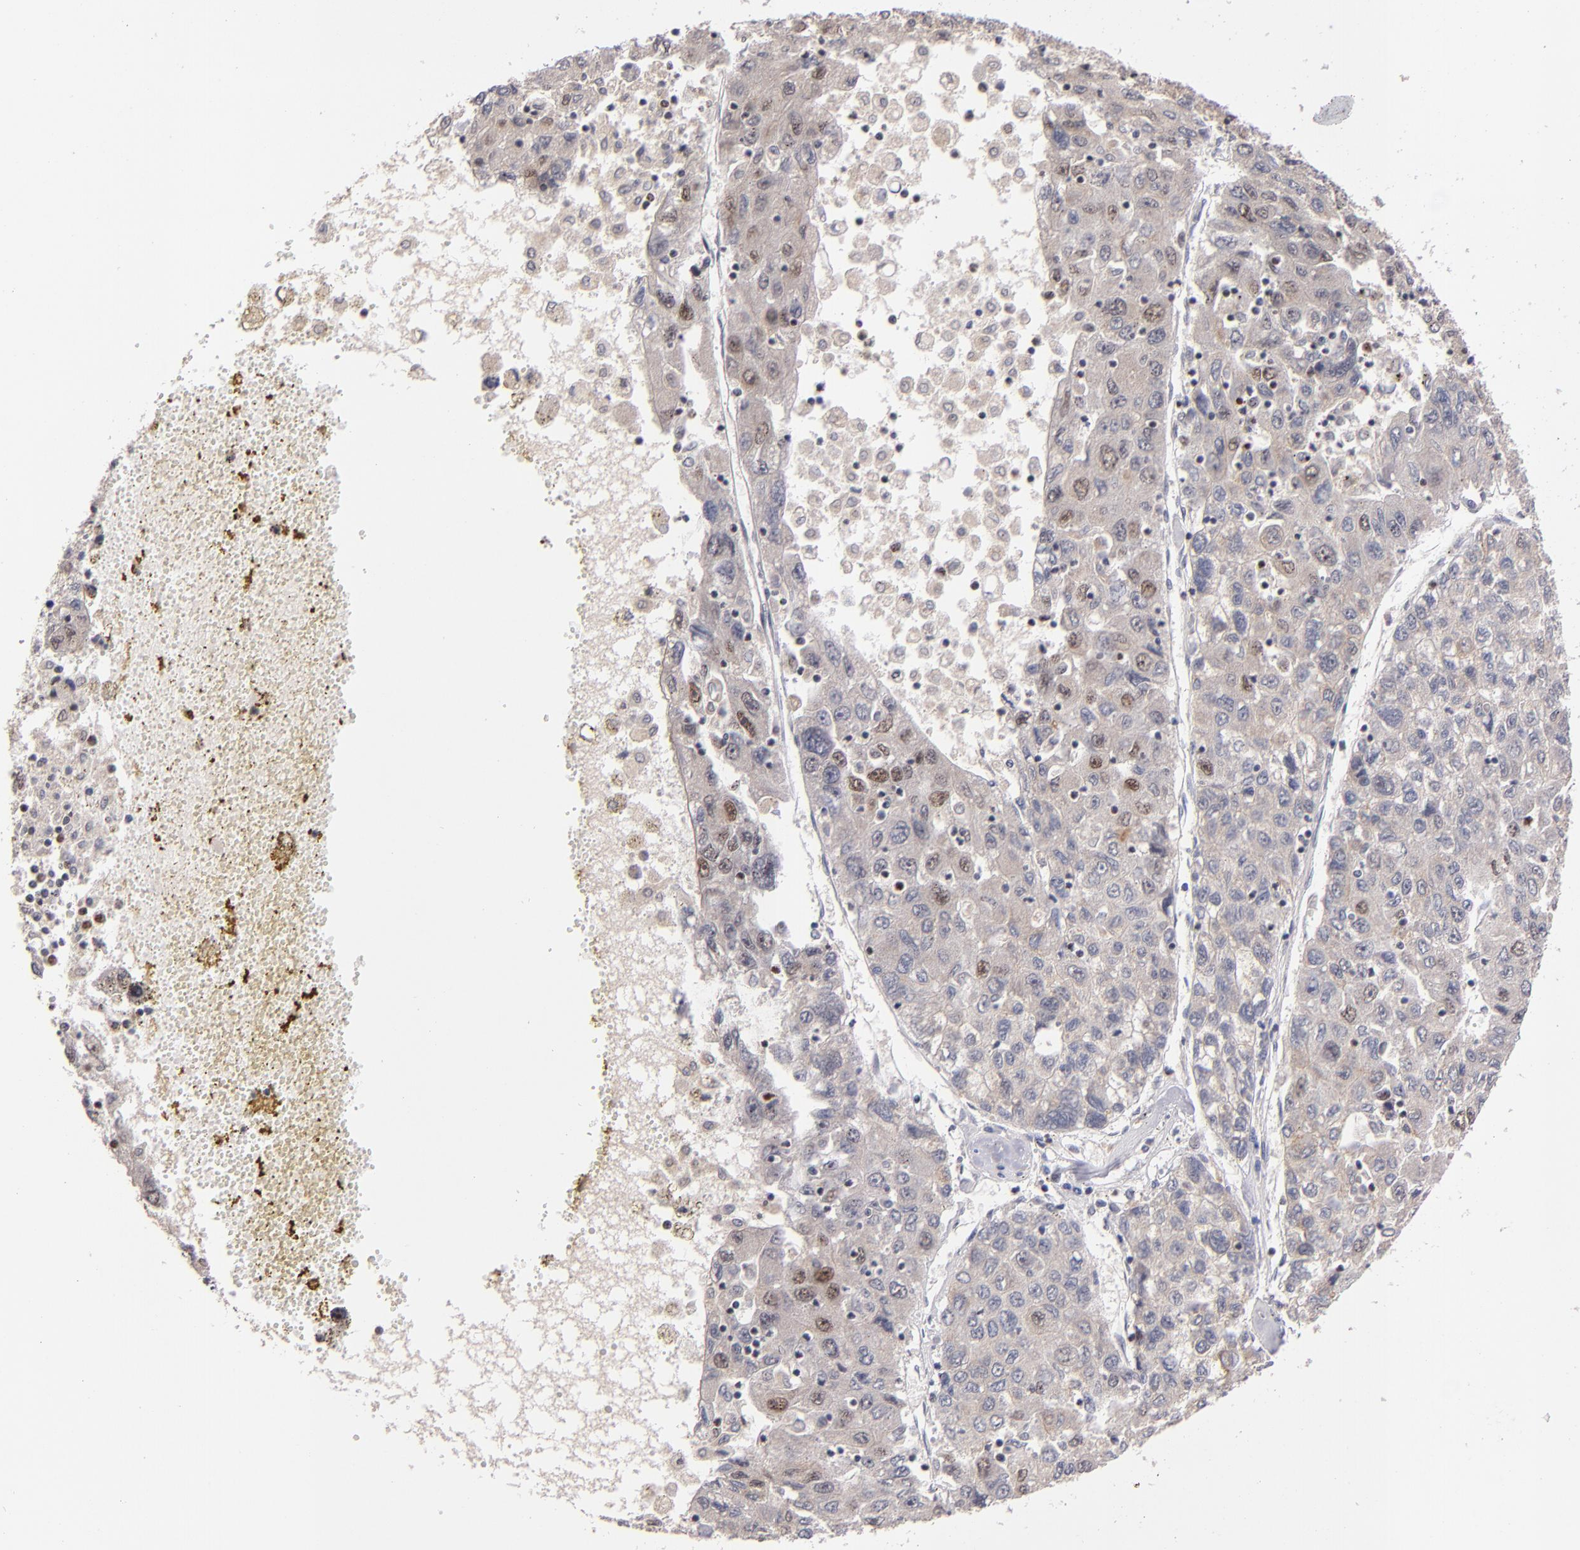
{"staining": {"intensity": "weak", "quantity": "25%-75%", "location": "cytoplasmic/membranous"}, "tissue": "liver cancer", "cell_type": "Tumor cells", "image_type": "cancer", "snomed": [{"axis": "morphology", "description": "Carcinoma, Hepatocellular, NOS"}, {"axis": "topography", "description": "Liver"}], "caption": "Liver cancer stained for a protein demonstrates weak cytoplasmic/membranous positivity in tumor cells.", "gene": "PCNX4", "patient": {"sex": "male", "age": 49}}